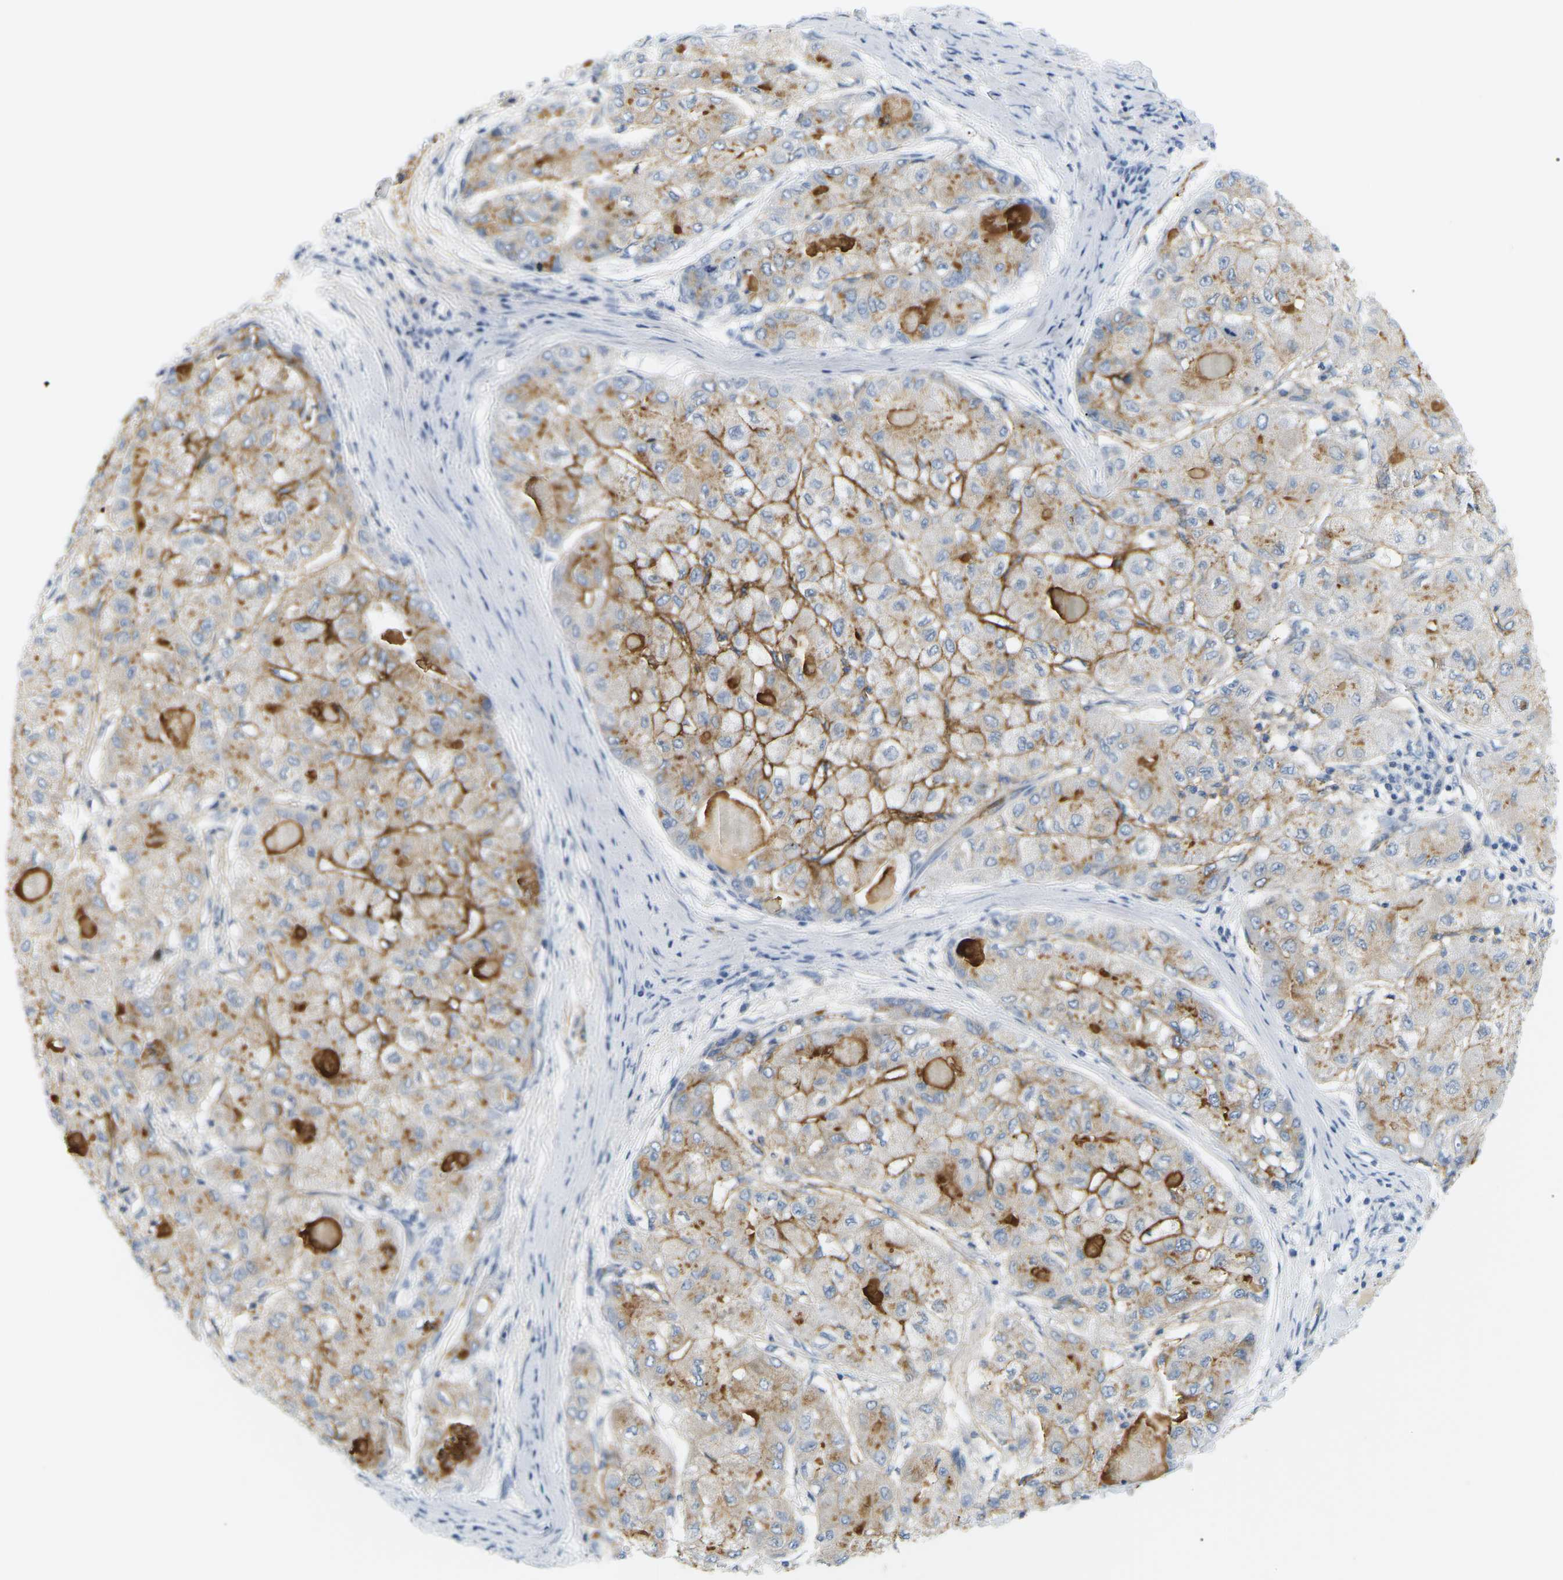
{"staining": {"intensity": "moderate", "quantity": "25%-75%", "location": "cytoplasmic/membranous"}, "tissue": "liver cancer", "cell_type": "Tumor cells", "image_type": "cancer", "snomed": [{"axis": "morphology", "description": "Carcinoma, Hepatocellular, NOS"}, {"axis": "topography", "description": "Liver"}], "caption": "Moderate cytoplasmic/membranous staining is seen in about 25%-75% of tumor cells in liver hepatocellular carcinoma. (DAB IHC, brown staining for protein, blue staining for nuclei).", "gene": "APOB", "patient": {"sex": "male", "age": 80}}